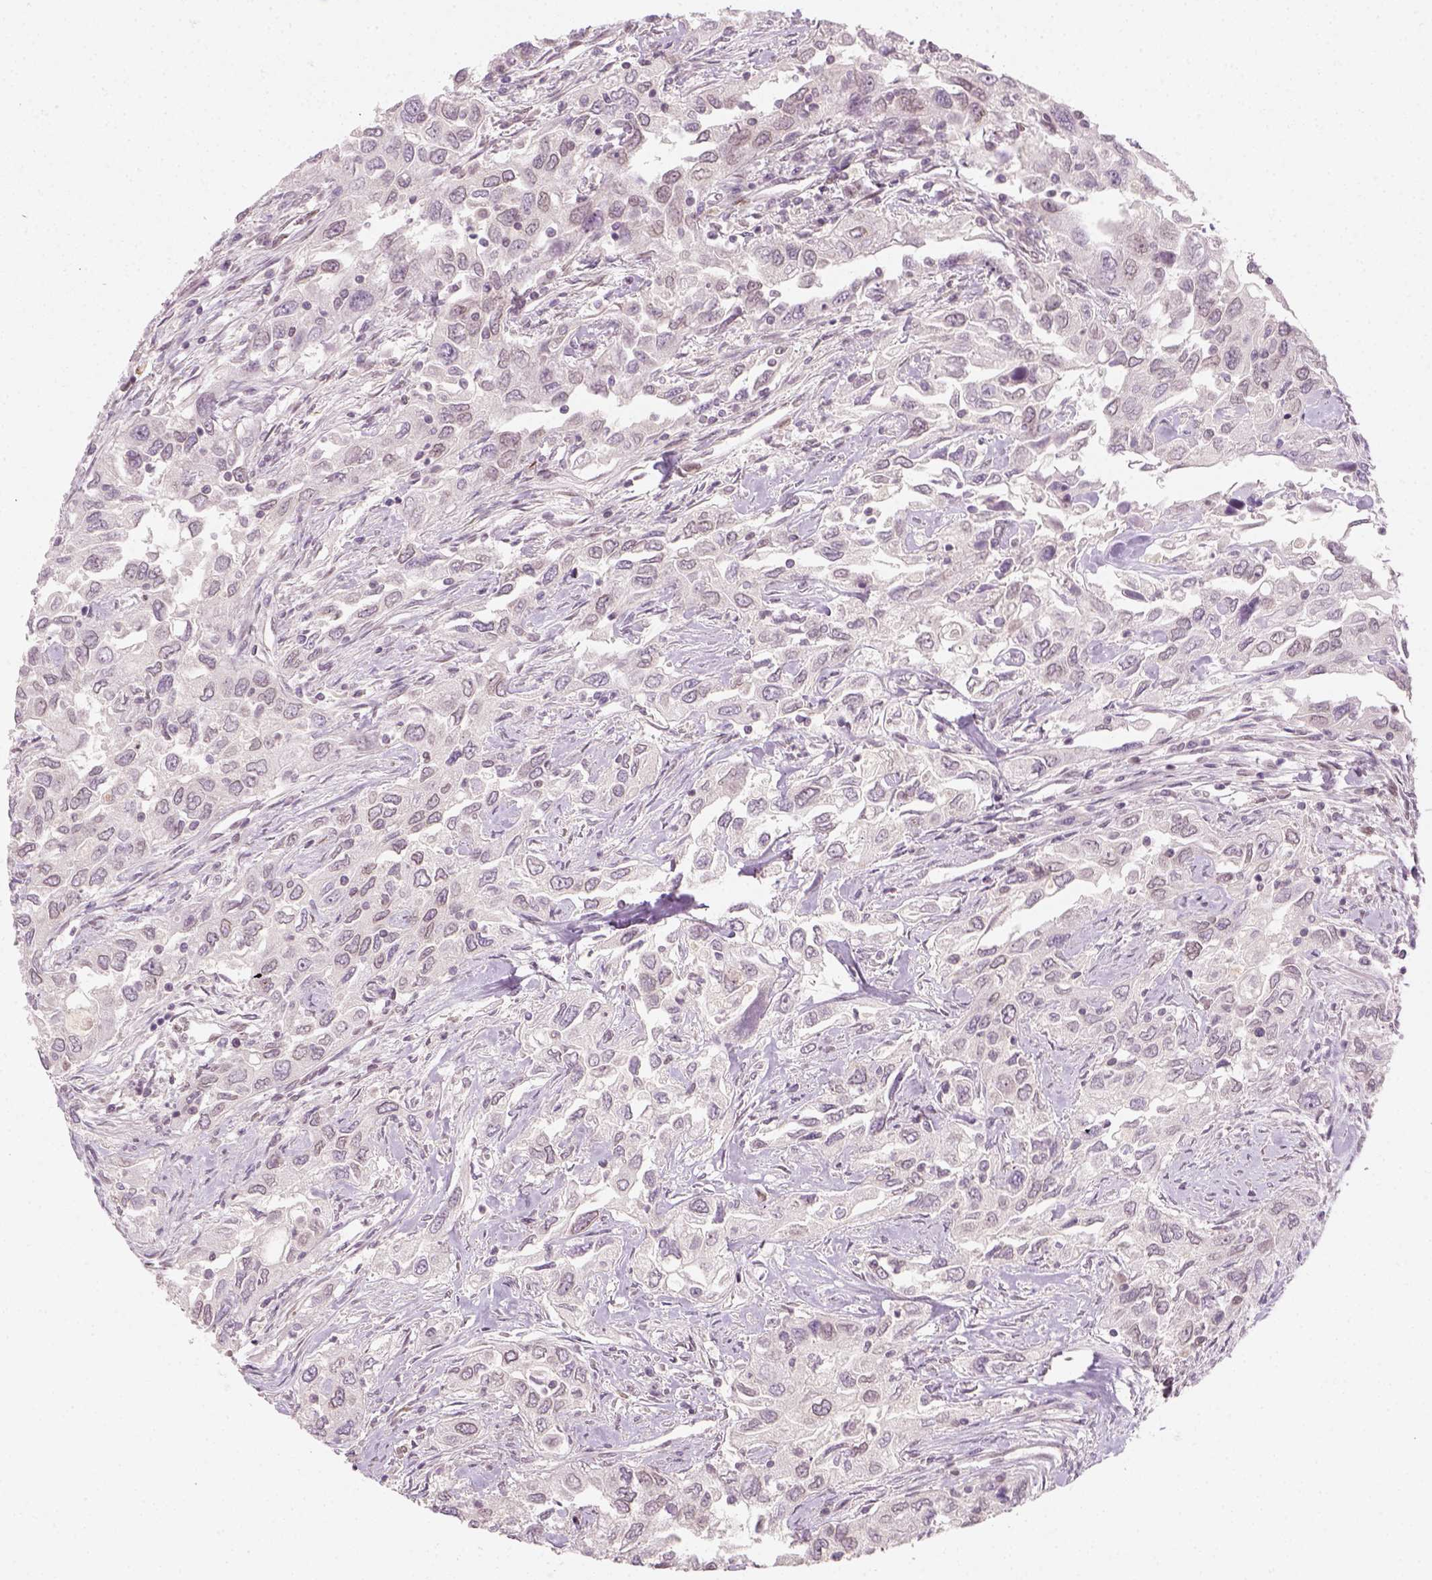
{"staining": {"intensity": "negative", "quantity": "none", "location": "none"}, "tissue": "urothelial cancer", "cell_type": "Tumor cells", "image_type": "cancer", "snomed": [{"axis": "morphology", "description": "Urothelial carcinoma, High grade"}, {"axis": "topography", "description": "Urinary bladder"}], "caption": "Immunohistochemistry (IHC) photomicrograph of urothelial cancer stained for a protein (brown), which shows no staining in tumor cells. (Stains: DAB IHC with hematoxylin counter stain, Microscopy: brightfield microscopy at high magnification).", "gene": "TP53", "patient": {"sex": "male", "age": 76}}